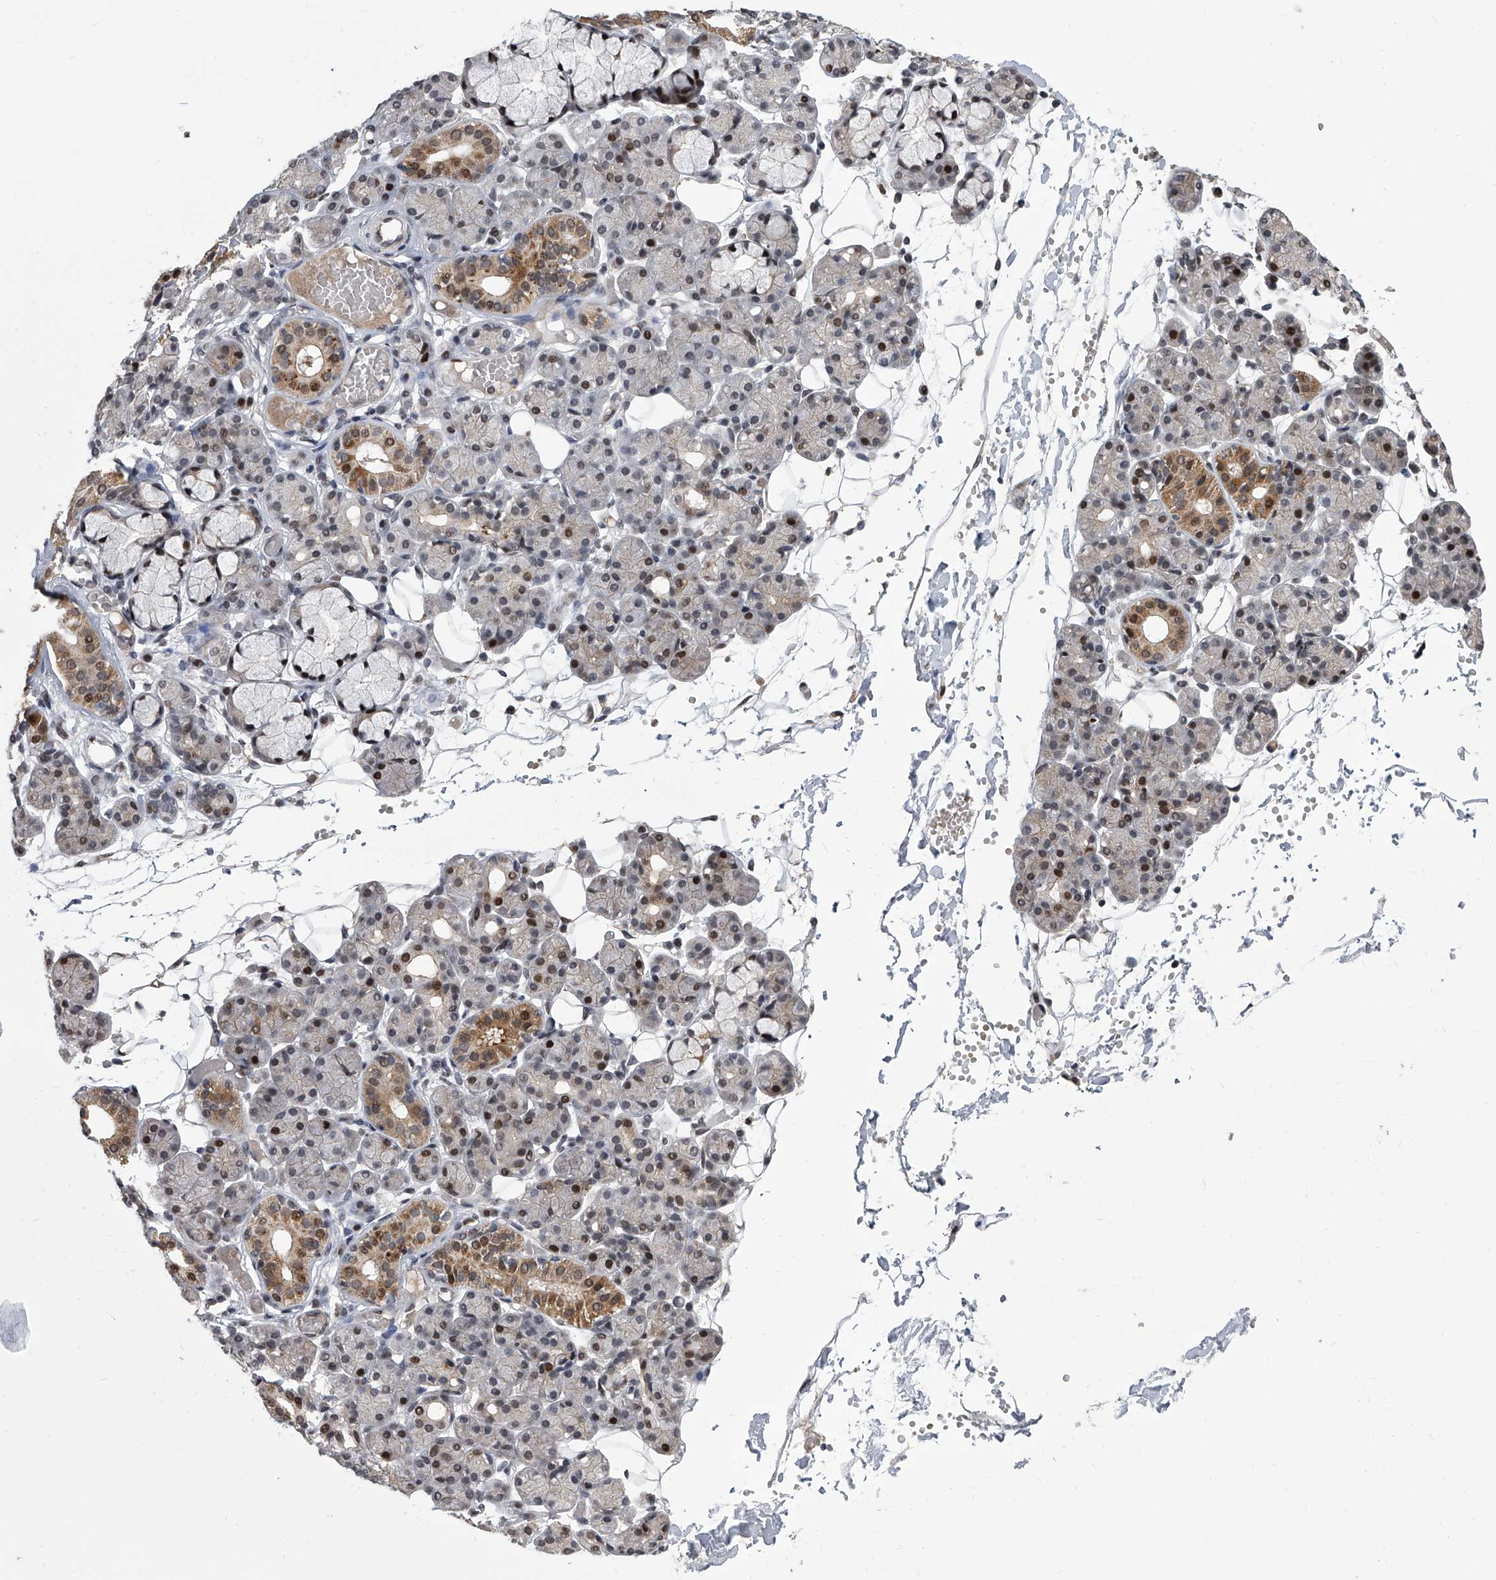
{"staining": {"intensity": "moderate", "quantity": "<25%", "location": "cytoplasmic/membranous,nuclear"}, "tissue": "salivary gland", "cell_type": "Glandular cells", "image_type": "normal", "snomed": [{"axis": "morphology", "description": "Normal tissue, NOS"}, {"axis": "topography", "description": "Salivary gland"}], "caption": "Moderate cytoplasmic/membranous,nuclear positivity for a protein is appreciated in about <25% of glandular cells of benign salivary gland using immunohistochemistry (IHC).", "gene": "ZNF426", "patient": {"sex": "male", "age": 63}}